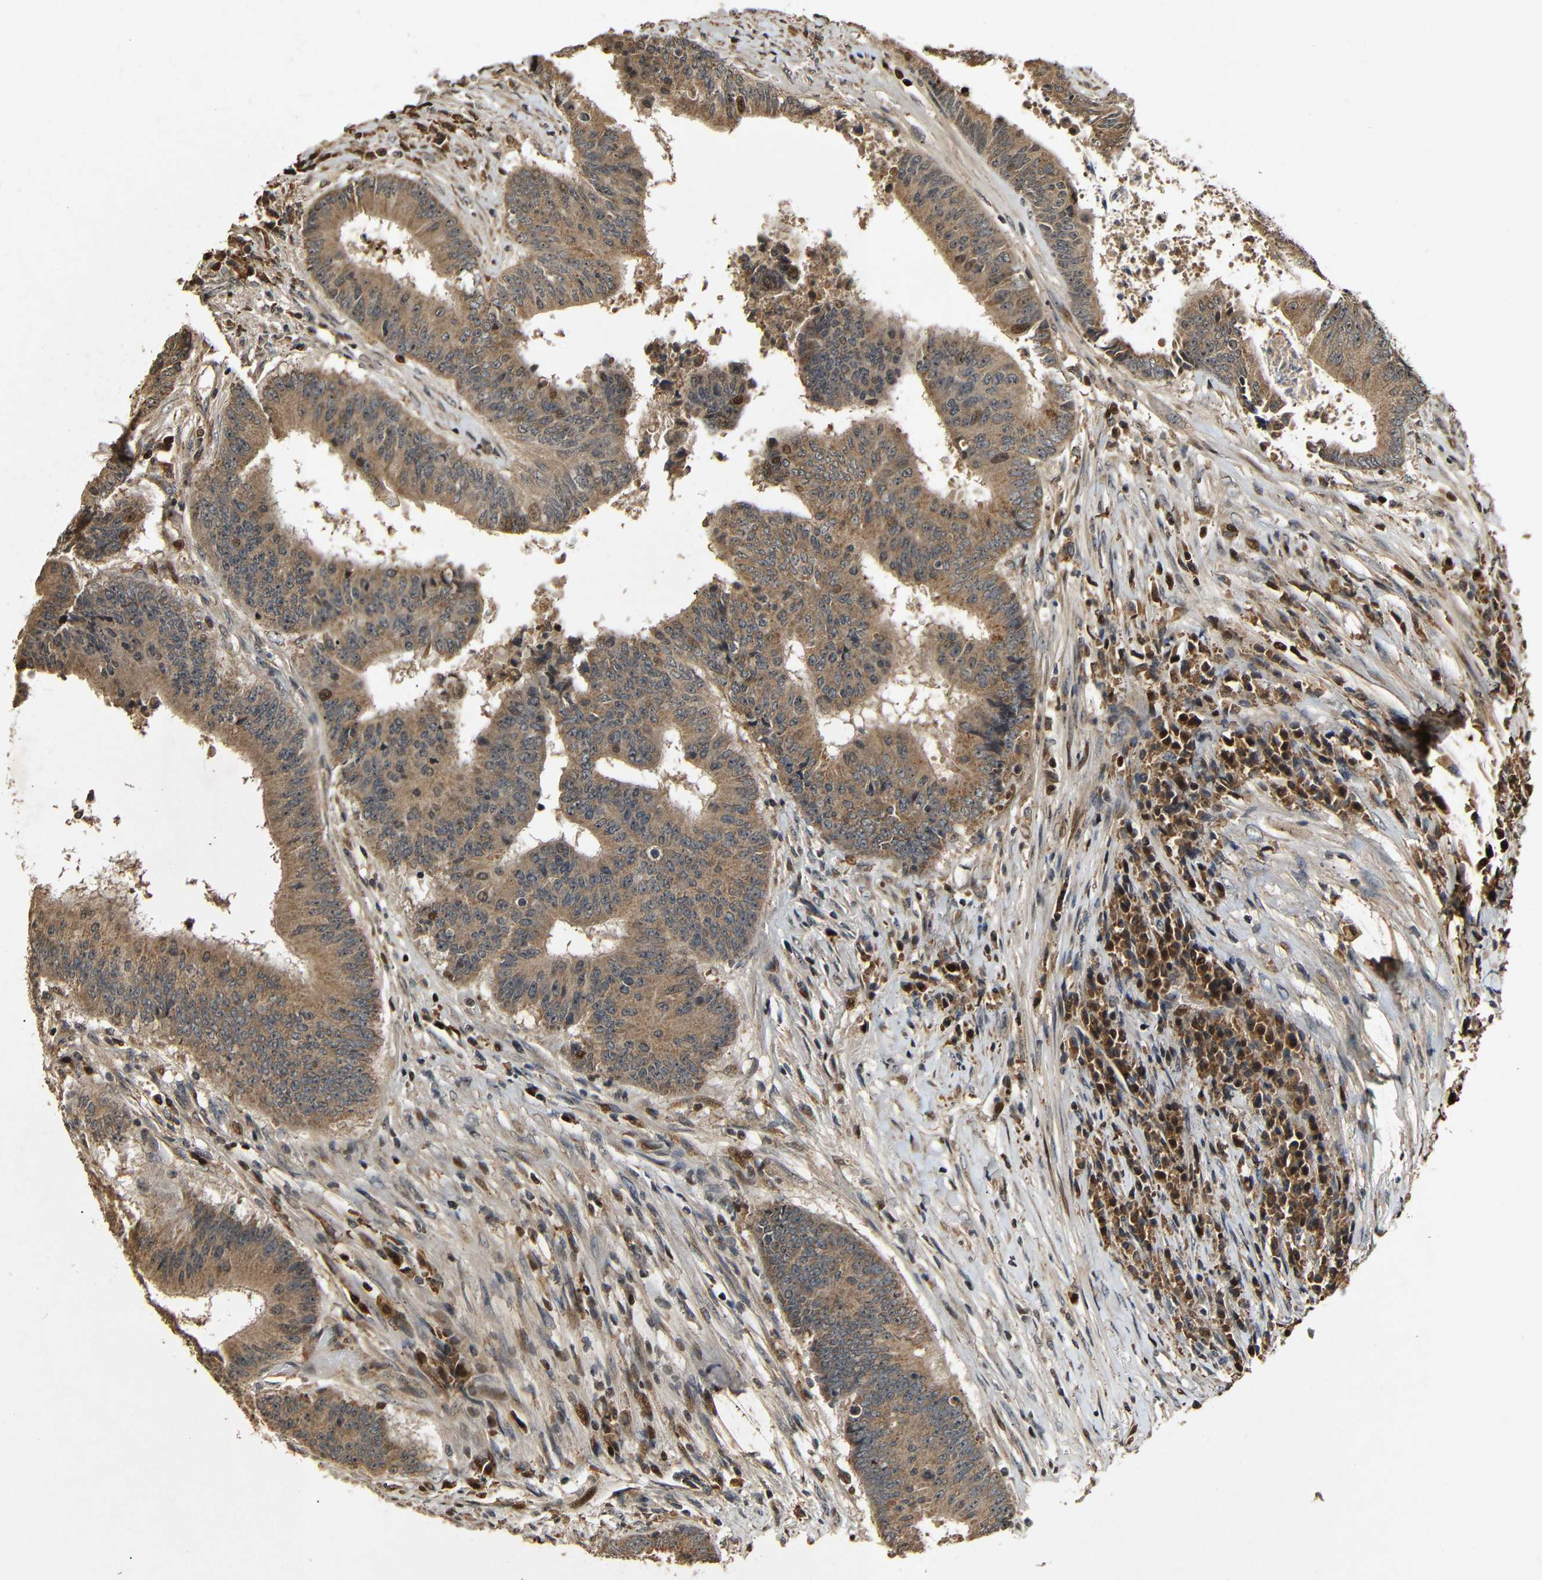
{"staining": {"intensity": "moderate", "quantity": ">75%", "location": "cytoplasmic/membranous"}, "tissue": "colorectal cancer", "cell_type": "Tumor cells", "image_type": "cancer", "snomed": [{"axis": "morphology", "description": "Adenocarcinoma, NOS"}, {"axis": "topography", "description": "Rectum"}], "caption": "High-power microscopy captured an immunohistochemistry (IHC) image of colorectal cancer, revealing moderate cytoplasmic/membranous expression in approximately >75% of tumor cells.", "gene": "KAZALD1", "patient": {"sex": "male", "age": 72}}